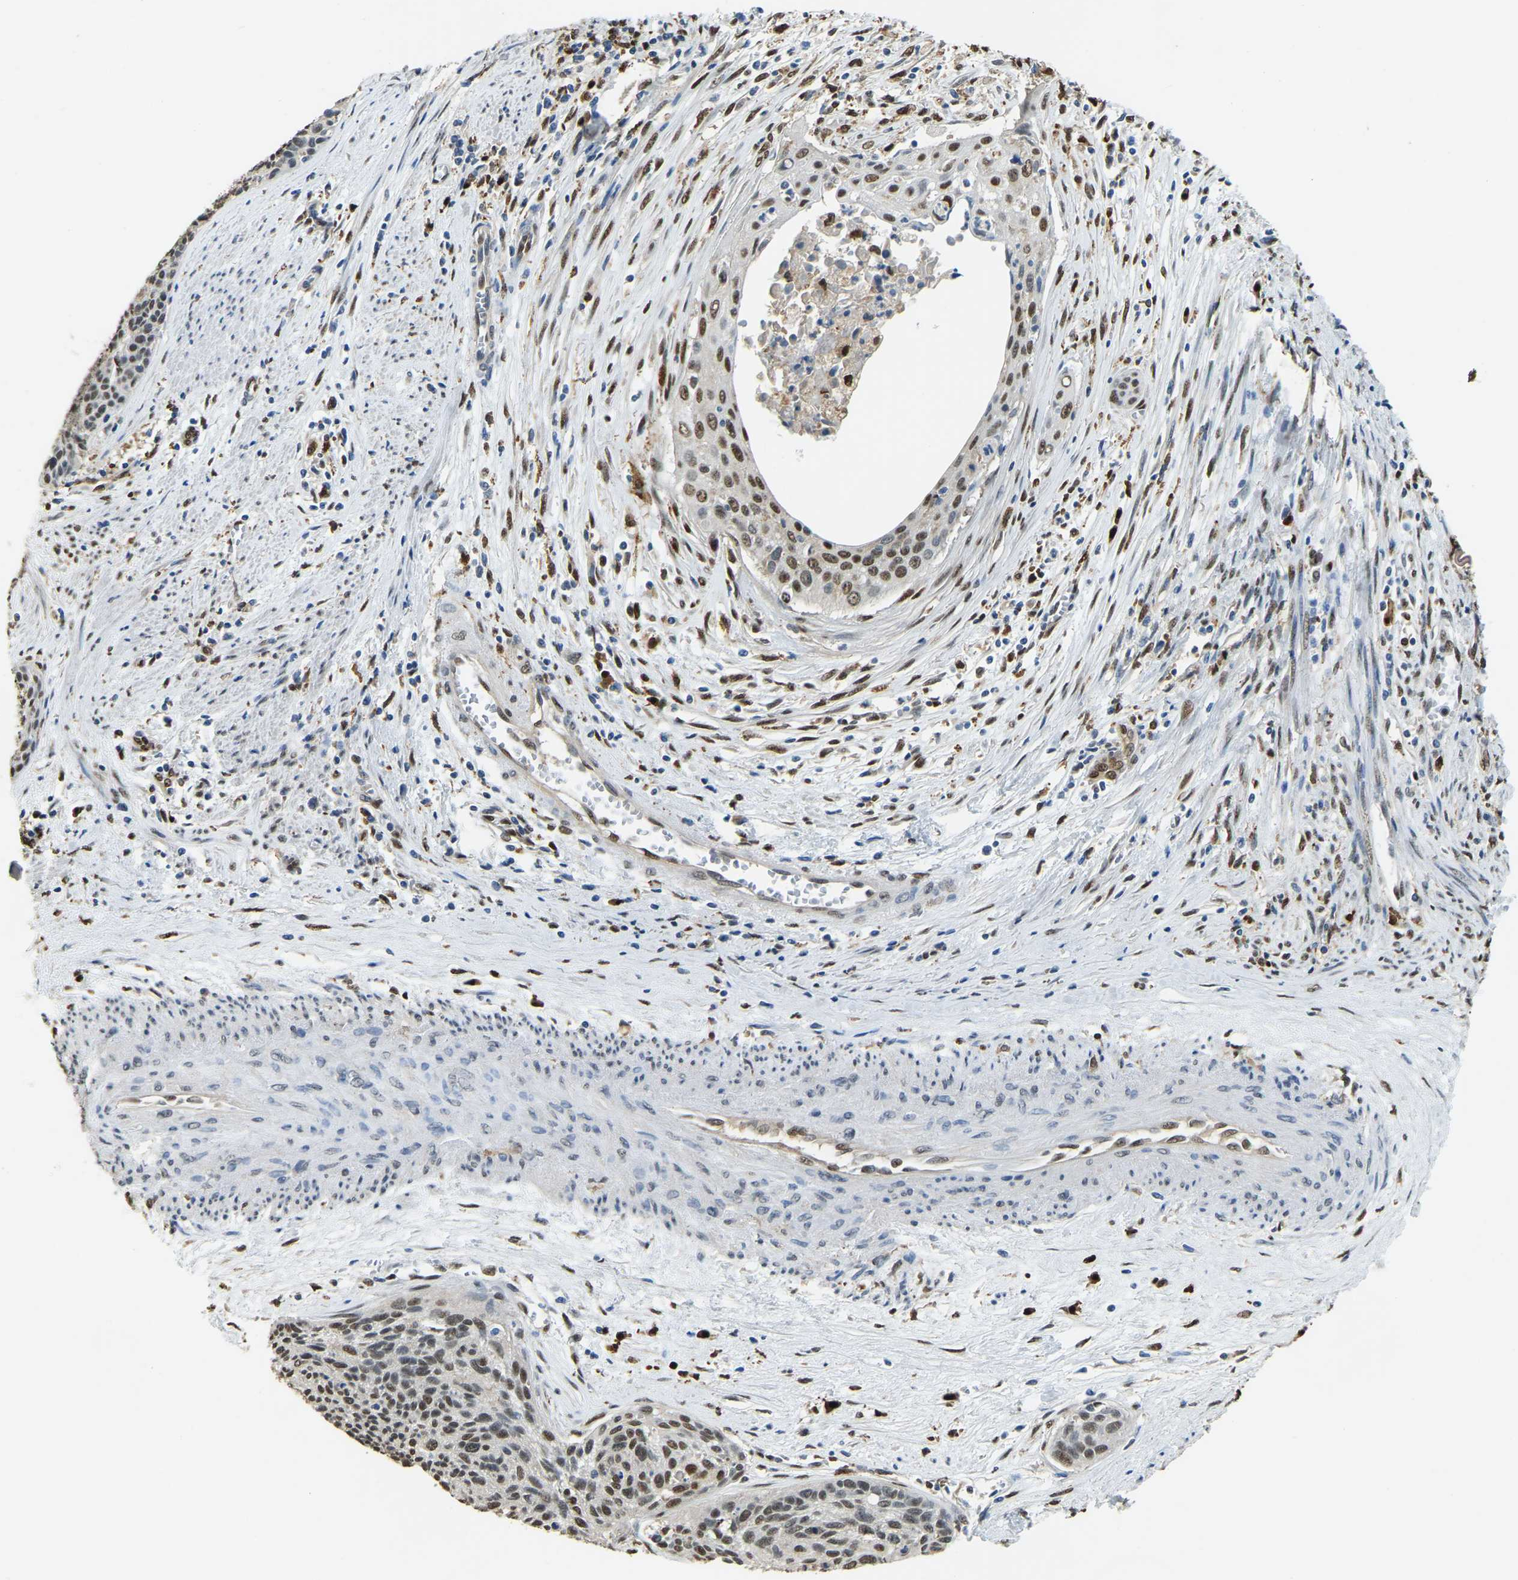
{"staining": {"intensity": "moderate", "quantity": ">75%", "location": "nuclear"}, "tissue": "cervical cancer", "cell_type": "Tumor cells", "image_type": "cancer", "snomed": [{"axis": "morphology", "description": "Squamous cell carcinoma, NOS"}, {"axis": "topography", "description": "Cervix"}], "caption": "A micrograph of cervical cancer (squamous cell carcinoma) stained for a protein demonstrates moderate nuclear brown staining in tumor cells.", "gene": "NANS", "patient": {"sex": "female", "age": 55}}